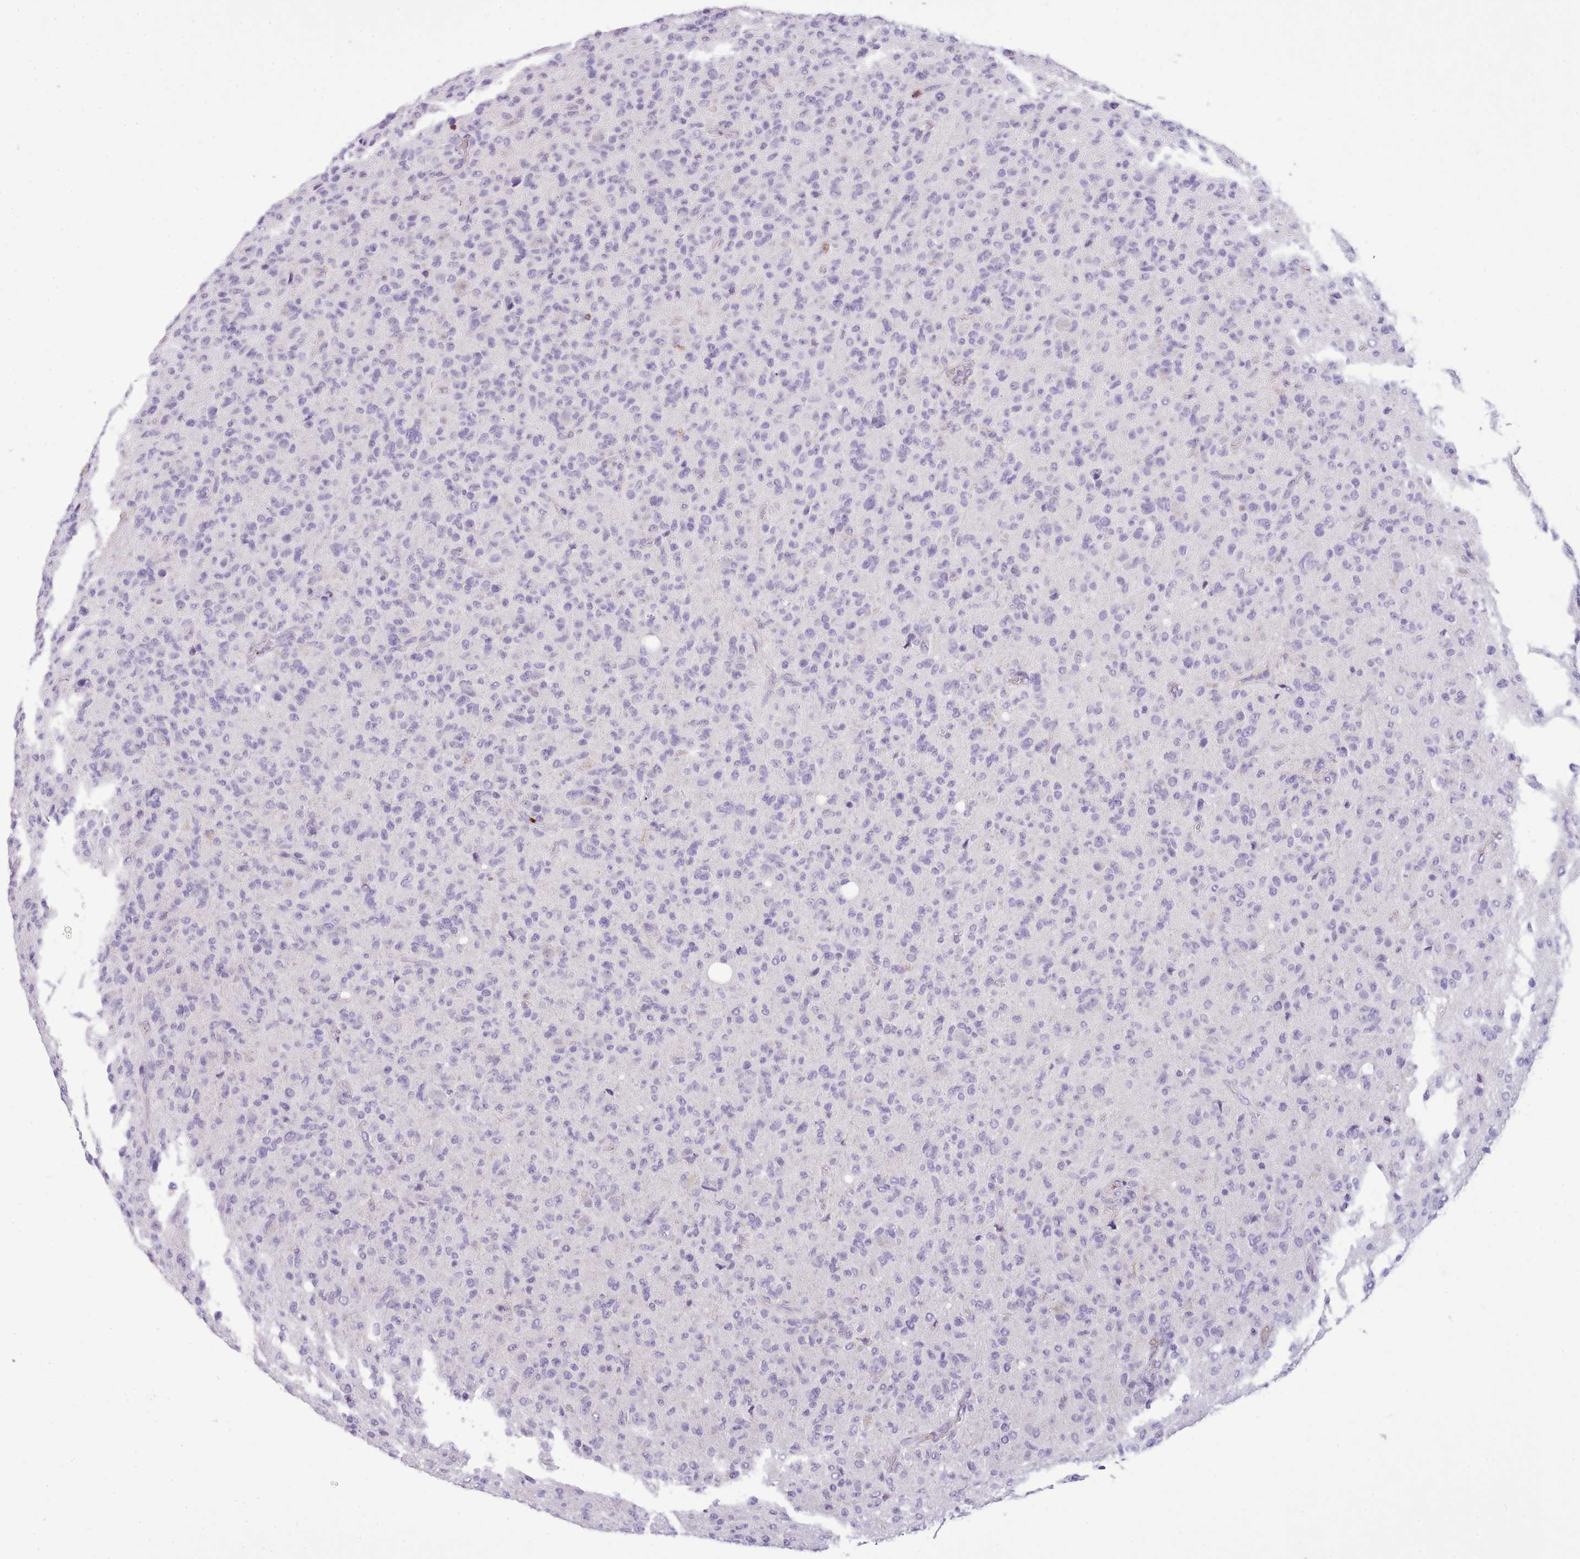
{"staining": {"intensity": "negative", "quantity": "none", "location": "none"}, "tissue": "glioma", "cell_type": "Tumor cells", "image_type": "cancer", "snomed": [{"axis": "morphology", "description": "Glioma, malignant, High grade"}, {"axis": "topography", "description": "Brain"}], "caption": "Tumor cells are negative for protein expression in human malignant high-grade glioma. The staining is performed using DAB brown chromogen with nuclei counter-stained in using hematoxylin.", "gene": "CYP2A13", "patient": {"sex": "female", "age": 57}}